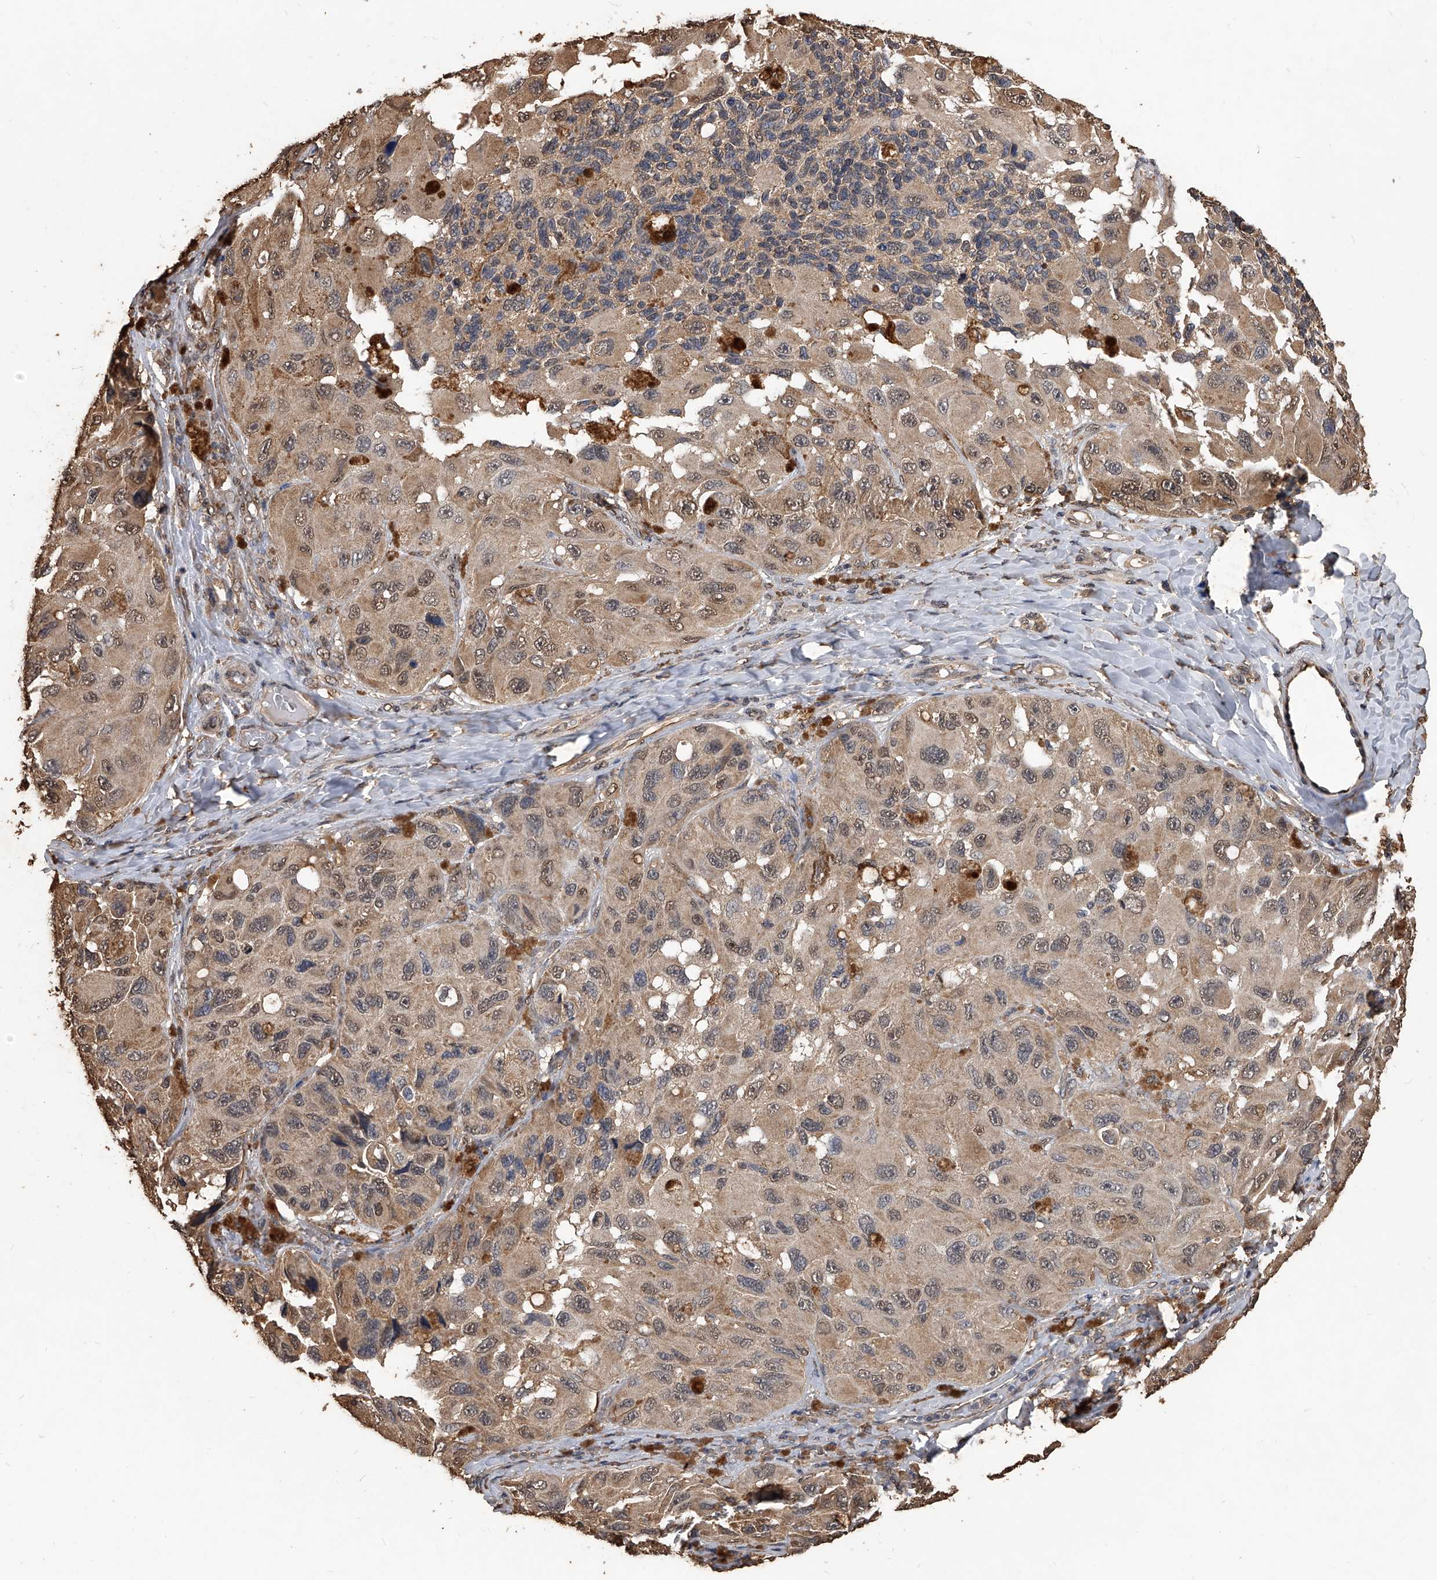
{"staining": {"intensity": "moderate", "quantity": ">75%", "location": "cytoplasmic/membranous,nuclear"}, "tissue": "melanoma", "cell_type": "Tumor cells", "image_type": "cancer", "snomed": [{"axis": "morphology", "description": "Malignant melanoma, NOS"}, {"axis": "topography", "description": "Skin"}], "caption": "A brown stain highlights moderate cytoplasmic/membranous and nuclear expression of a protein in human malignant melanoma tumor cells. (Brightfield microscopy of DAB IHC at high magnification).", "gene": "FBXL4", "patient": {"sex": "female", "age": 73}}